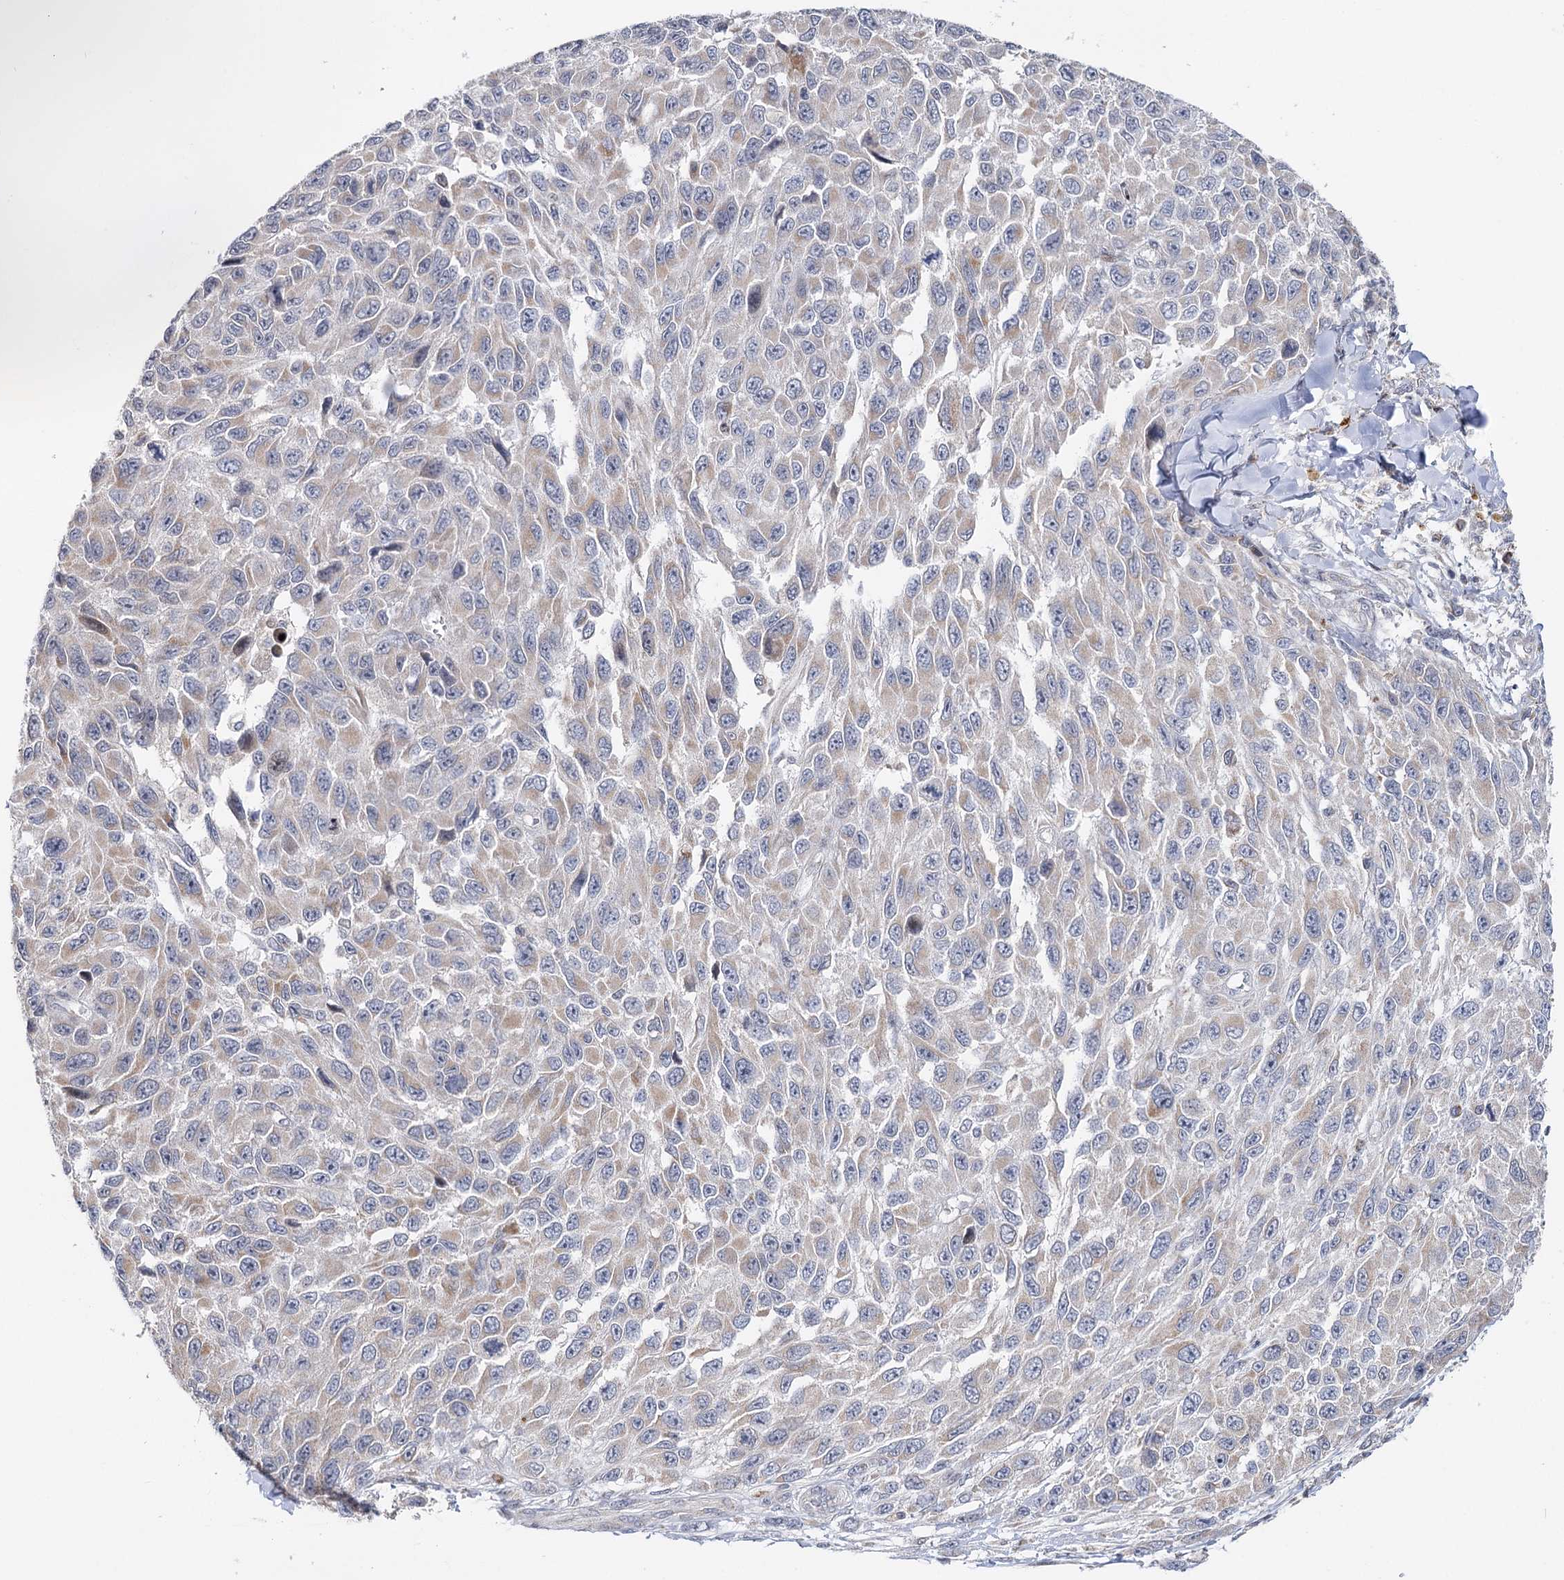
{"staining": {"intensity": "negative", "quantity": "none", "location": "none"}, "tissue": "melanoma", "cell_type": "Tumor cells", "image_type": "cancer", "snomed": [{"axis": "morphology", "description": "Normal tissue, NOS"}, {"axis": "morphology", "description": "Malignant melanoma, NOS"}, {"axis": "topography", "description": "Skin"}], "caption": "Tumor cells are negative for brown protein staining in malignant melanoma.", "gene": "PTGR1", "patient": {"sex": "female", "age": 96}}